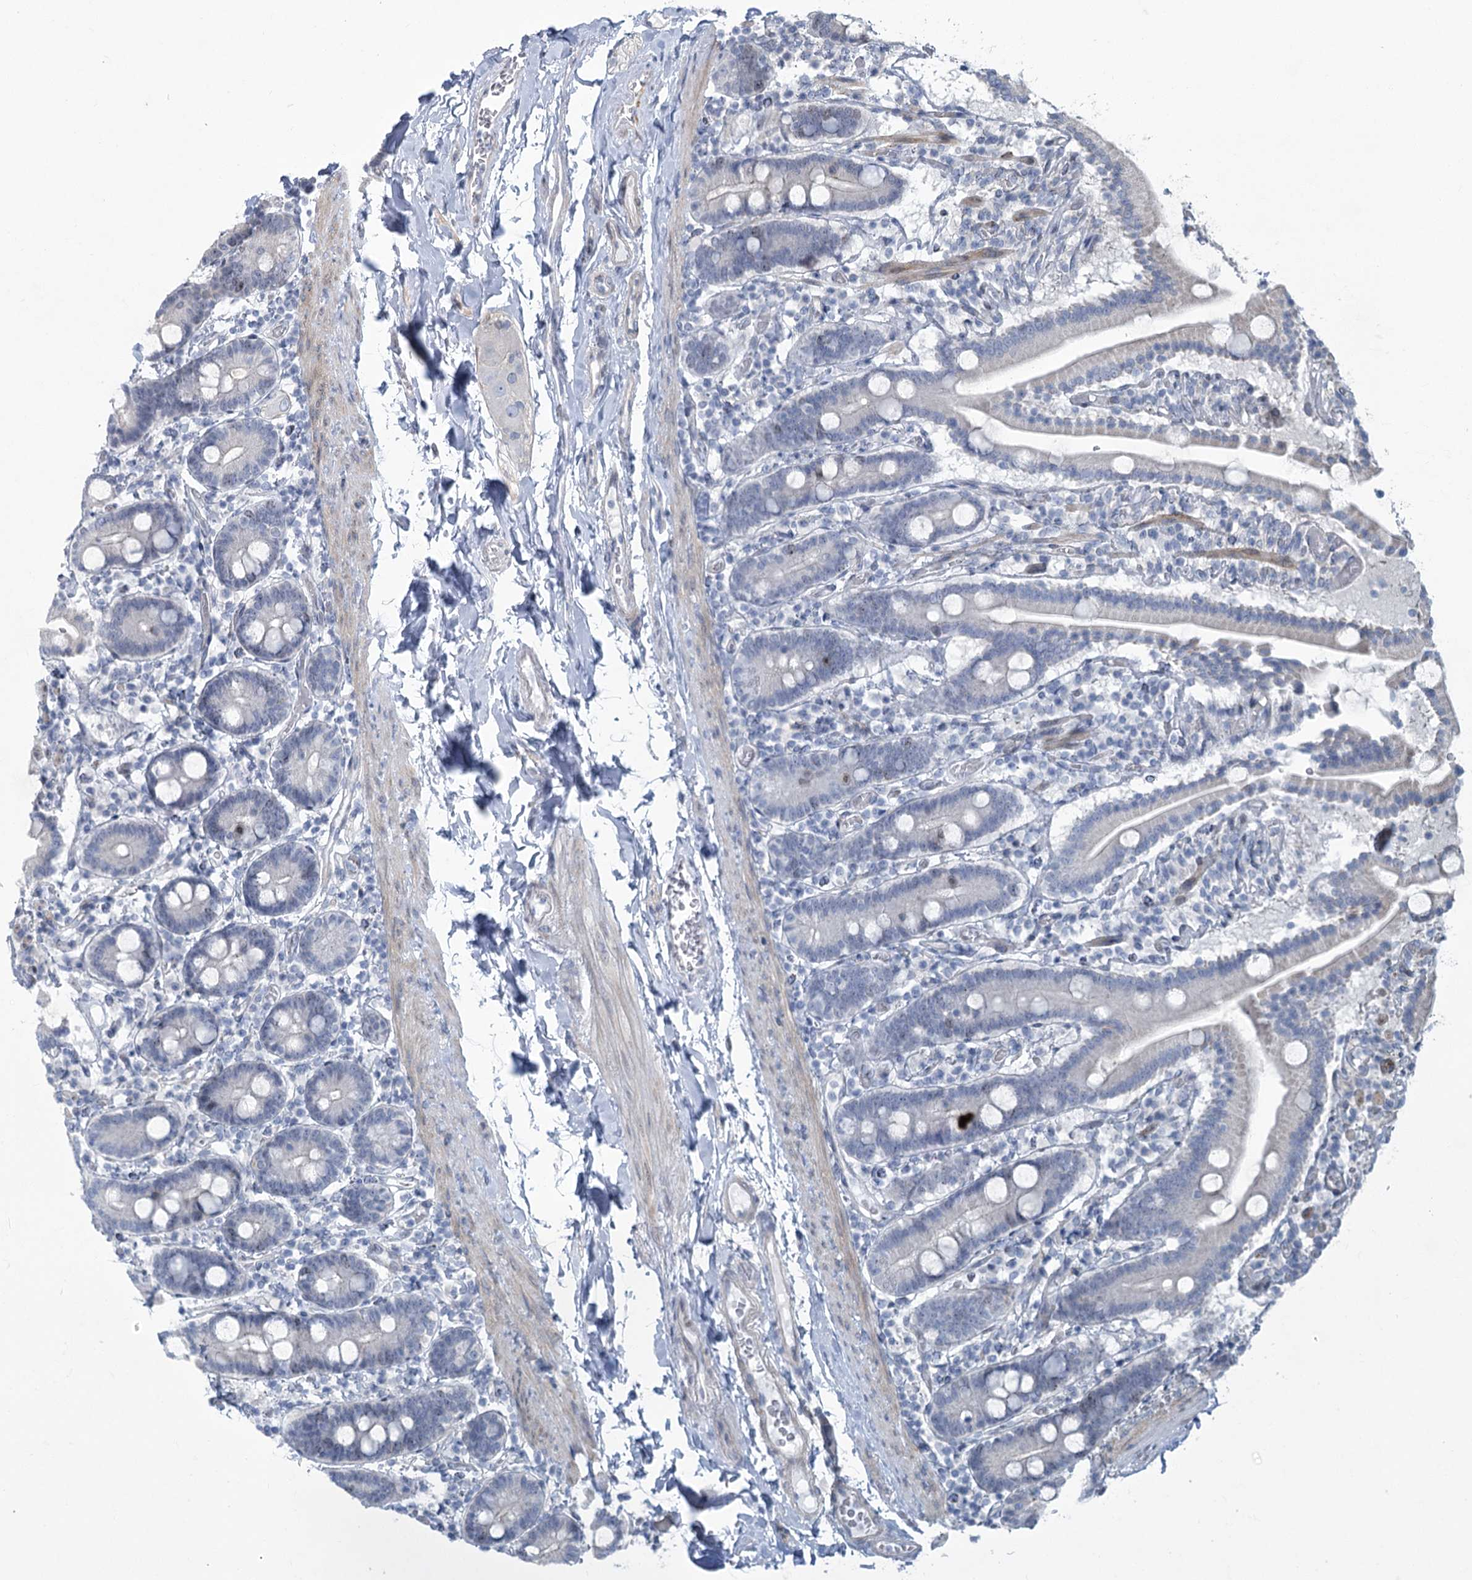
{"staining": {"intensity": "negative", "quantity": "none", "location": "none"}, "tissue": "duodenum", "cell_type": "Glandular cells", "image_type": "normal", "snomed": [{"axis": "morphology", "description": "Normal tissue, NOS"}, {"axis": "topography", "description": "Duodenum"}], "caption": "This histopathology image is of benign duodenum stained with immunohistochemistry to label a protein in brown with the nuclei are counter-stained blue. There is no expression in glandular cells.", "gene": "ABITRAM", "patient": {"sex": "male", "age": 55}}